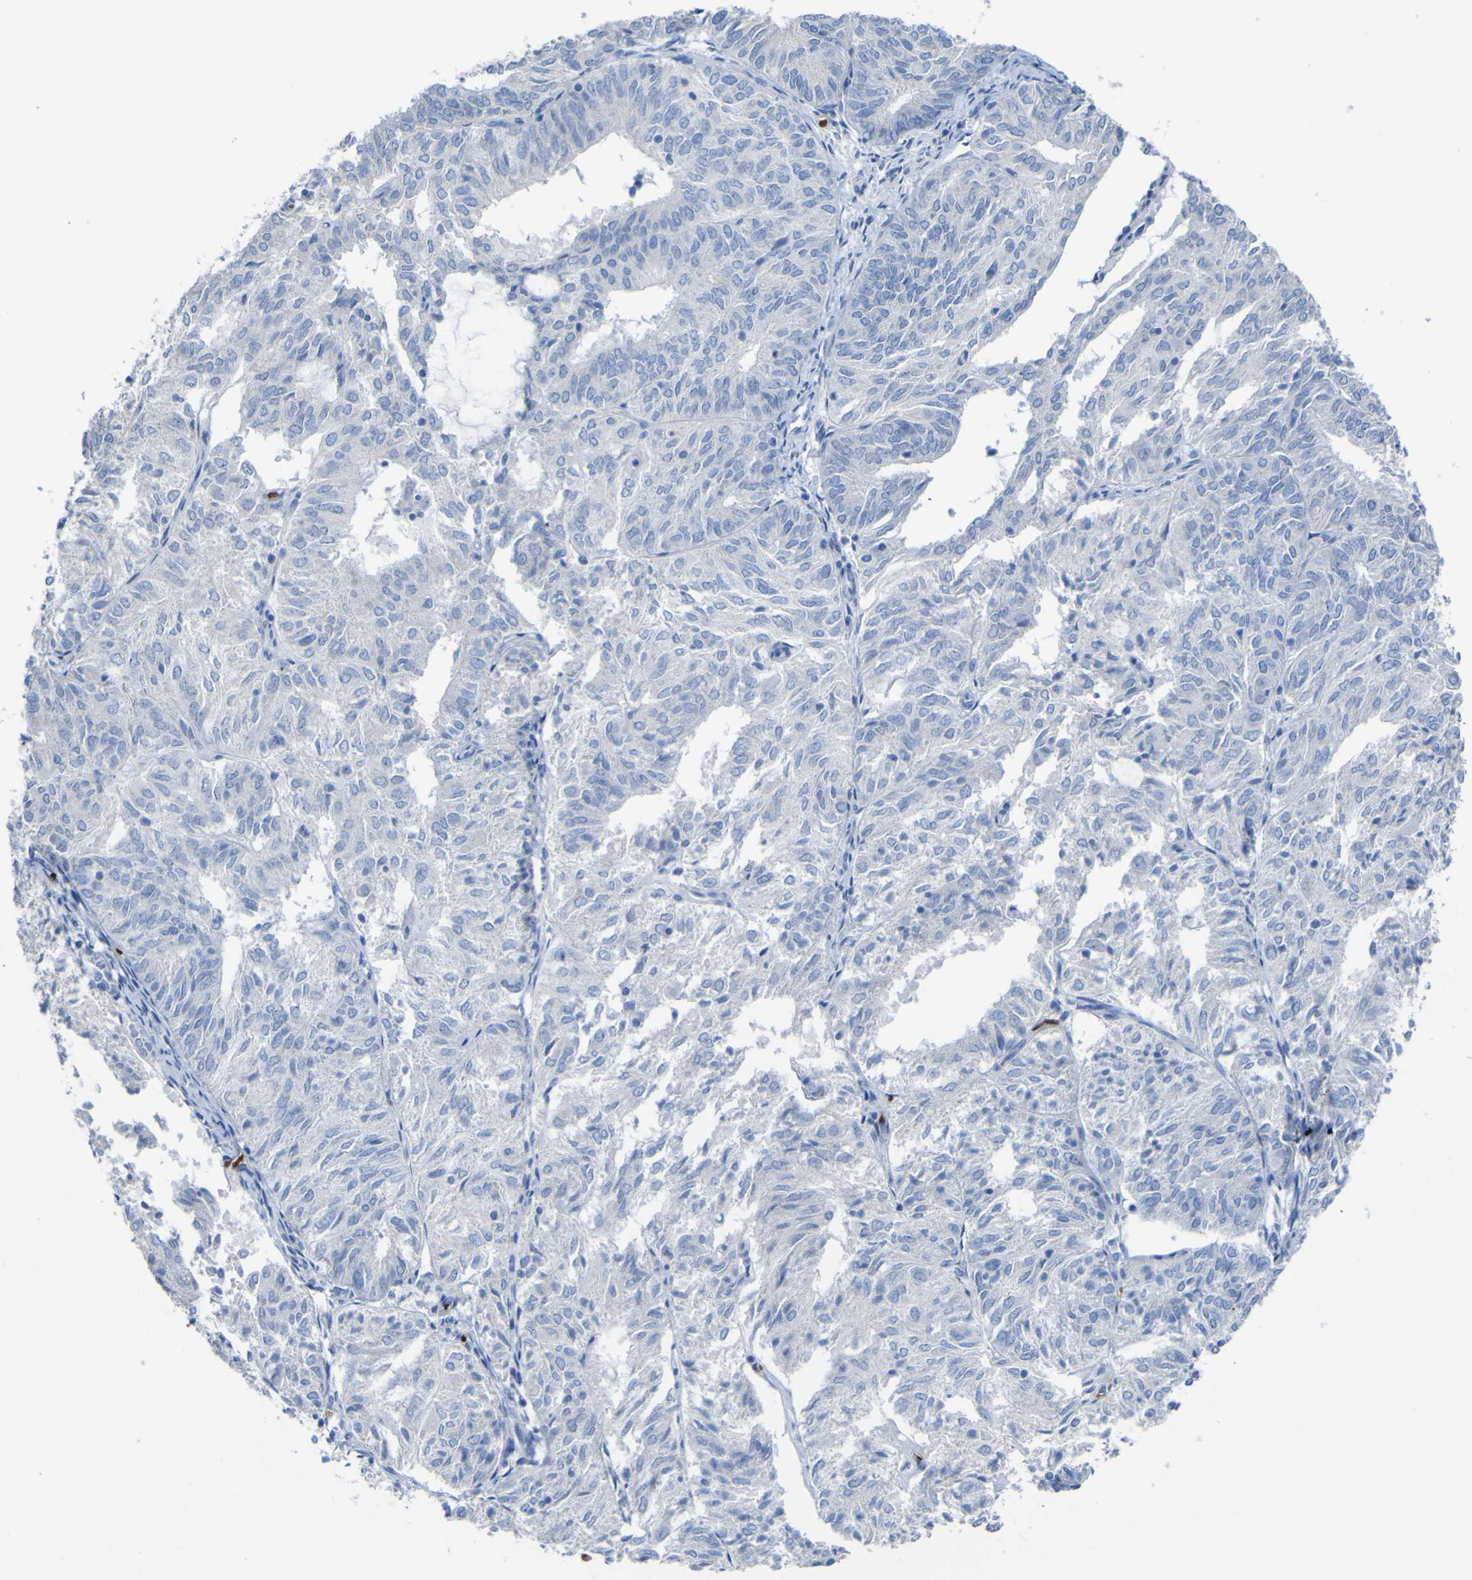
{"staining": {"intensity": "negative", "quantity": "none", "location": "none"}, "tissue": "endometrial cancer", "cell_type": "Tumor cells", "image_type": "cancer", "snomed": [{"axis": "morphology", "description": "Adenocarcinoma, NOS"}, {"axis": "topography", "description": "Uterus"}], "caption": "High magnification brightfield microscopy of endometrial cancer stained with DAB (3,3'-diaminobenzidine) (brown) and counterstained with hematoxylin (blue): tumor cells show no significant staining.", "gene": "GCM1", "patient": {"sex": "female", "age": 60}}